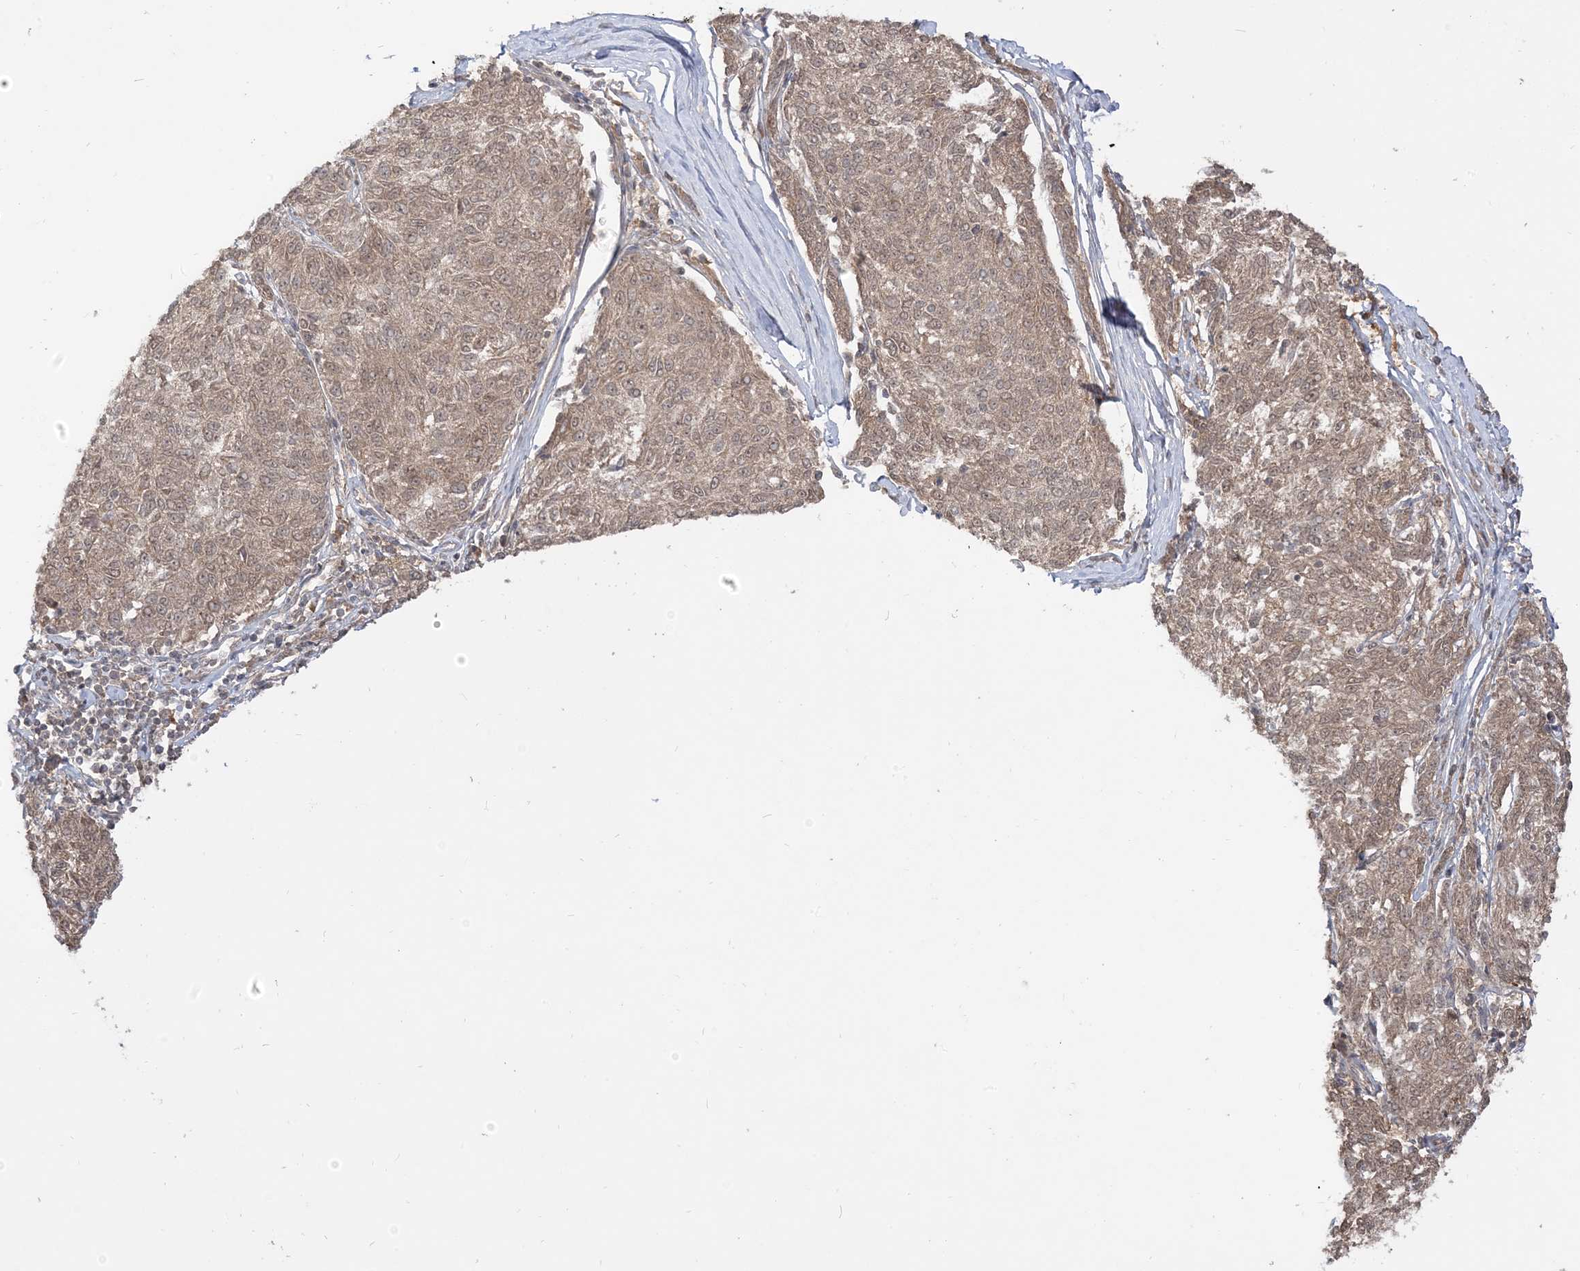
{"staining": {"intensity": "weak", "quantity": ">75%", "location": "cytoplasmic/membranous,nuclear"}, "tissue": "melanoma", "cell_type": "Tumor cells", "image_type": "cancer", "snomed": [{"axis": "morphology", "description": "Malignant melanoma, NOS"}, {"axis": "topography", "description": "Skin"}], "caption": "The micrograph exhibits staining of malignant melanoma, revealing weak cytoplasmic/membranous and nuclear protein staining (brown color) within tumor cells.", "gene": "TBCC", "patient": {"sex": "female", "age": 72}}